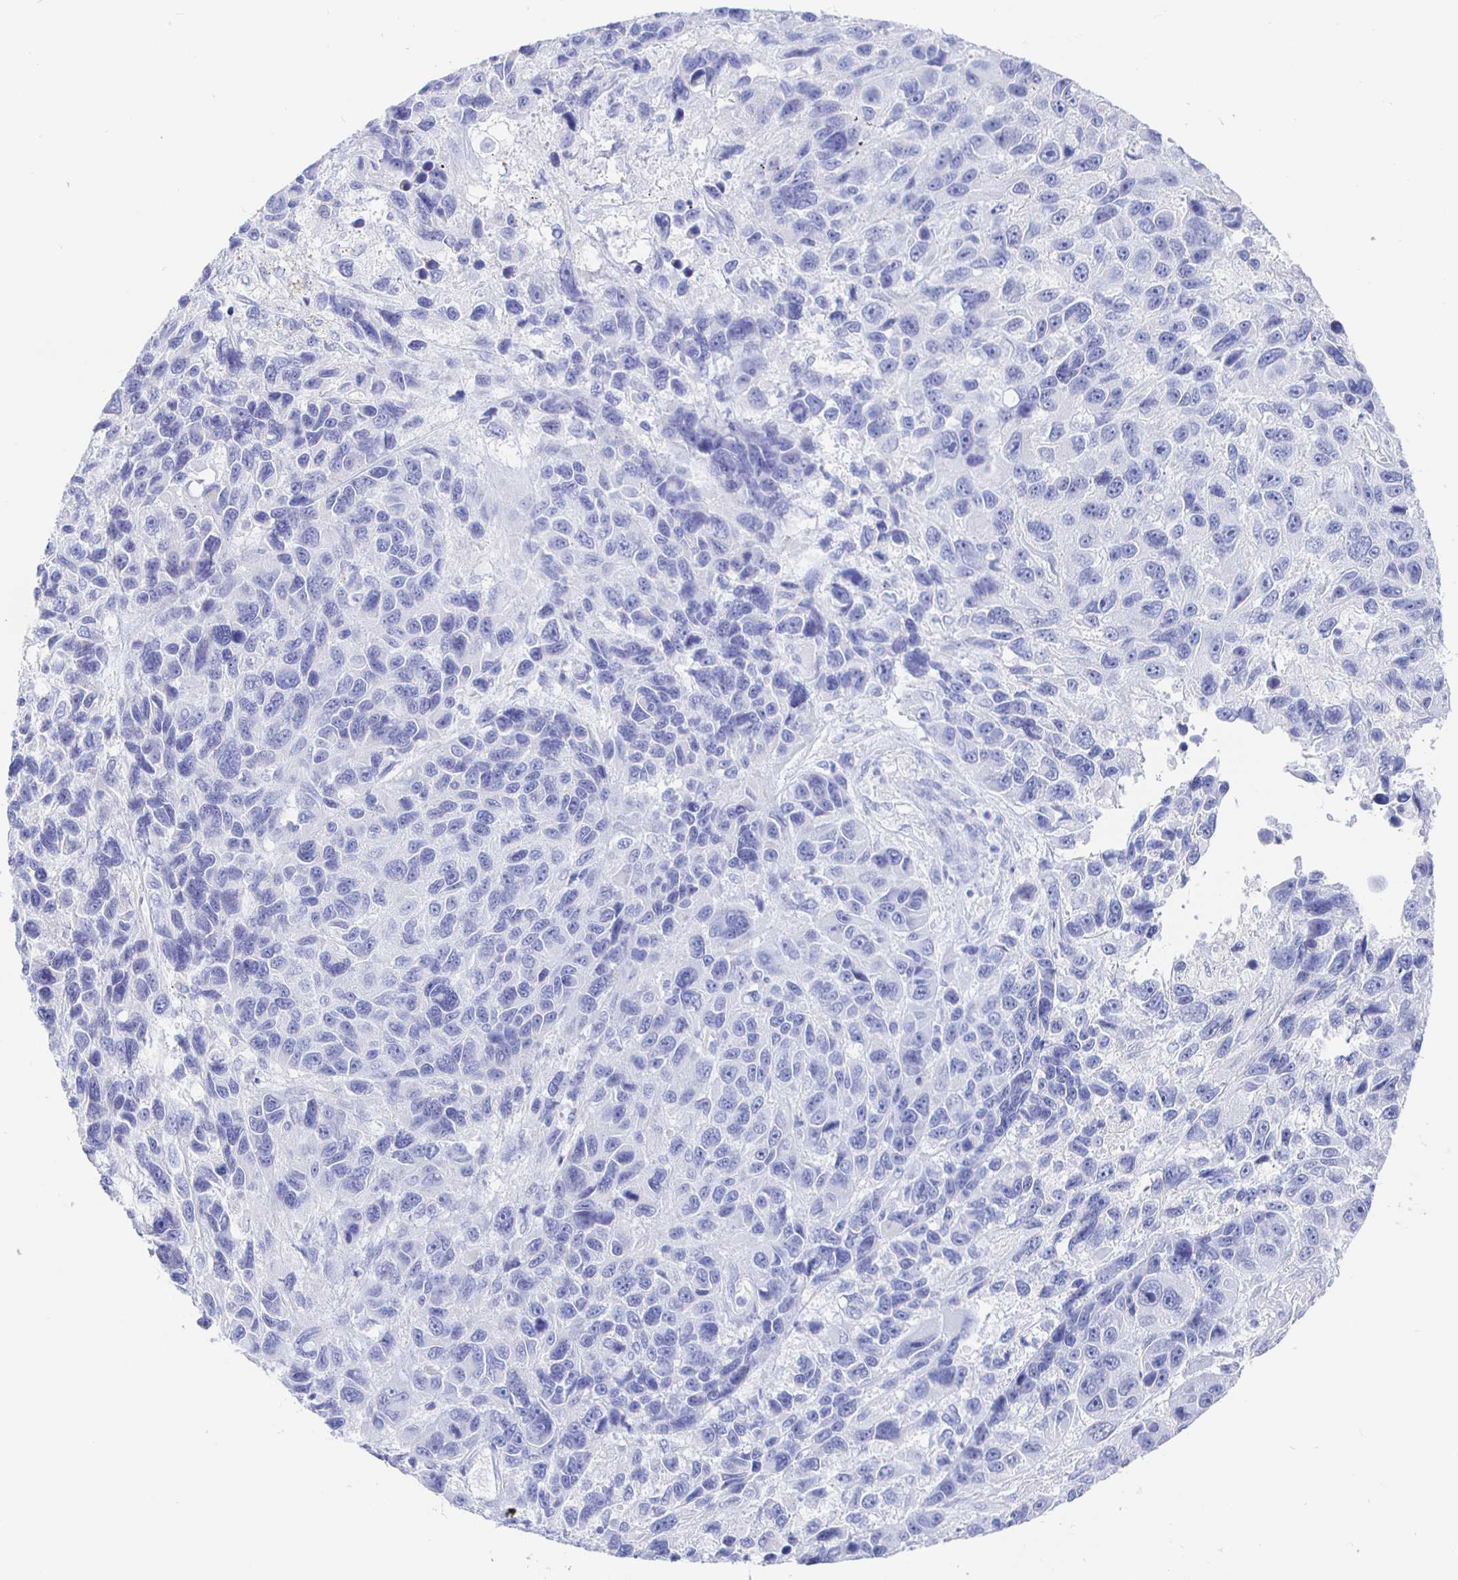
{"staining": {"intensity": "negative", "quantity": "none", "location": "none"}, "tissue": "melanoma", "cell_type": "Tumor cells", "image_type": "cancer", "snomed": [{"axis": "morphology", "description": "Malignant melanoma, NOS"}, {"axis": "topography", "description": "Skin"}], "caption": "An IHC photomicrograph of malignant melanoma is shown. There is no staining in tumor cells of malignant melanoma.", "gene": "CLCA1", "patient": {"sex": "male", "age": 53}}